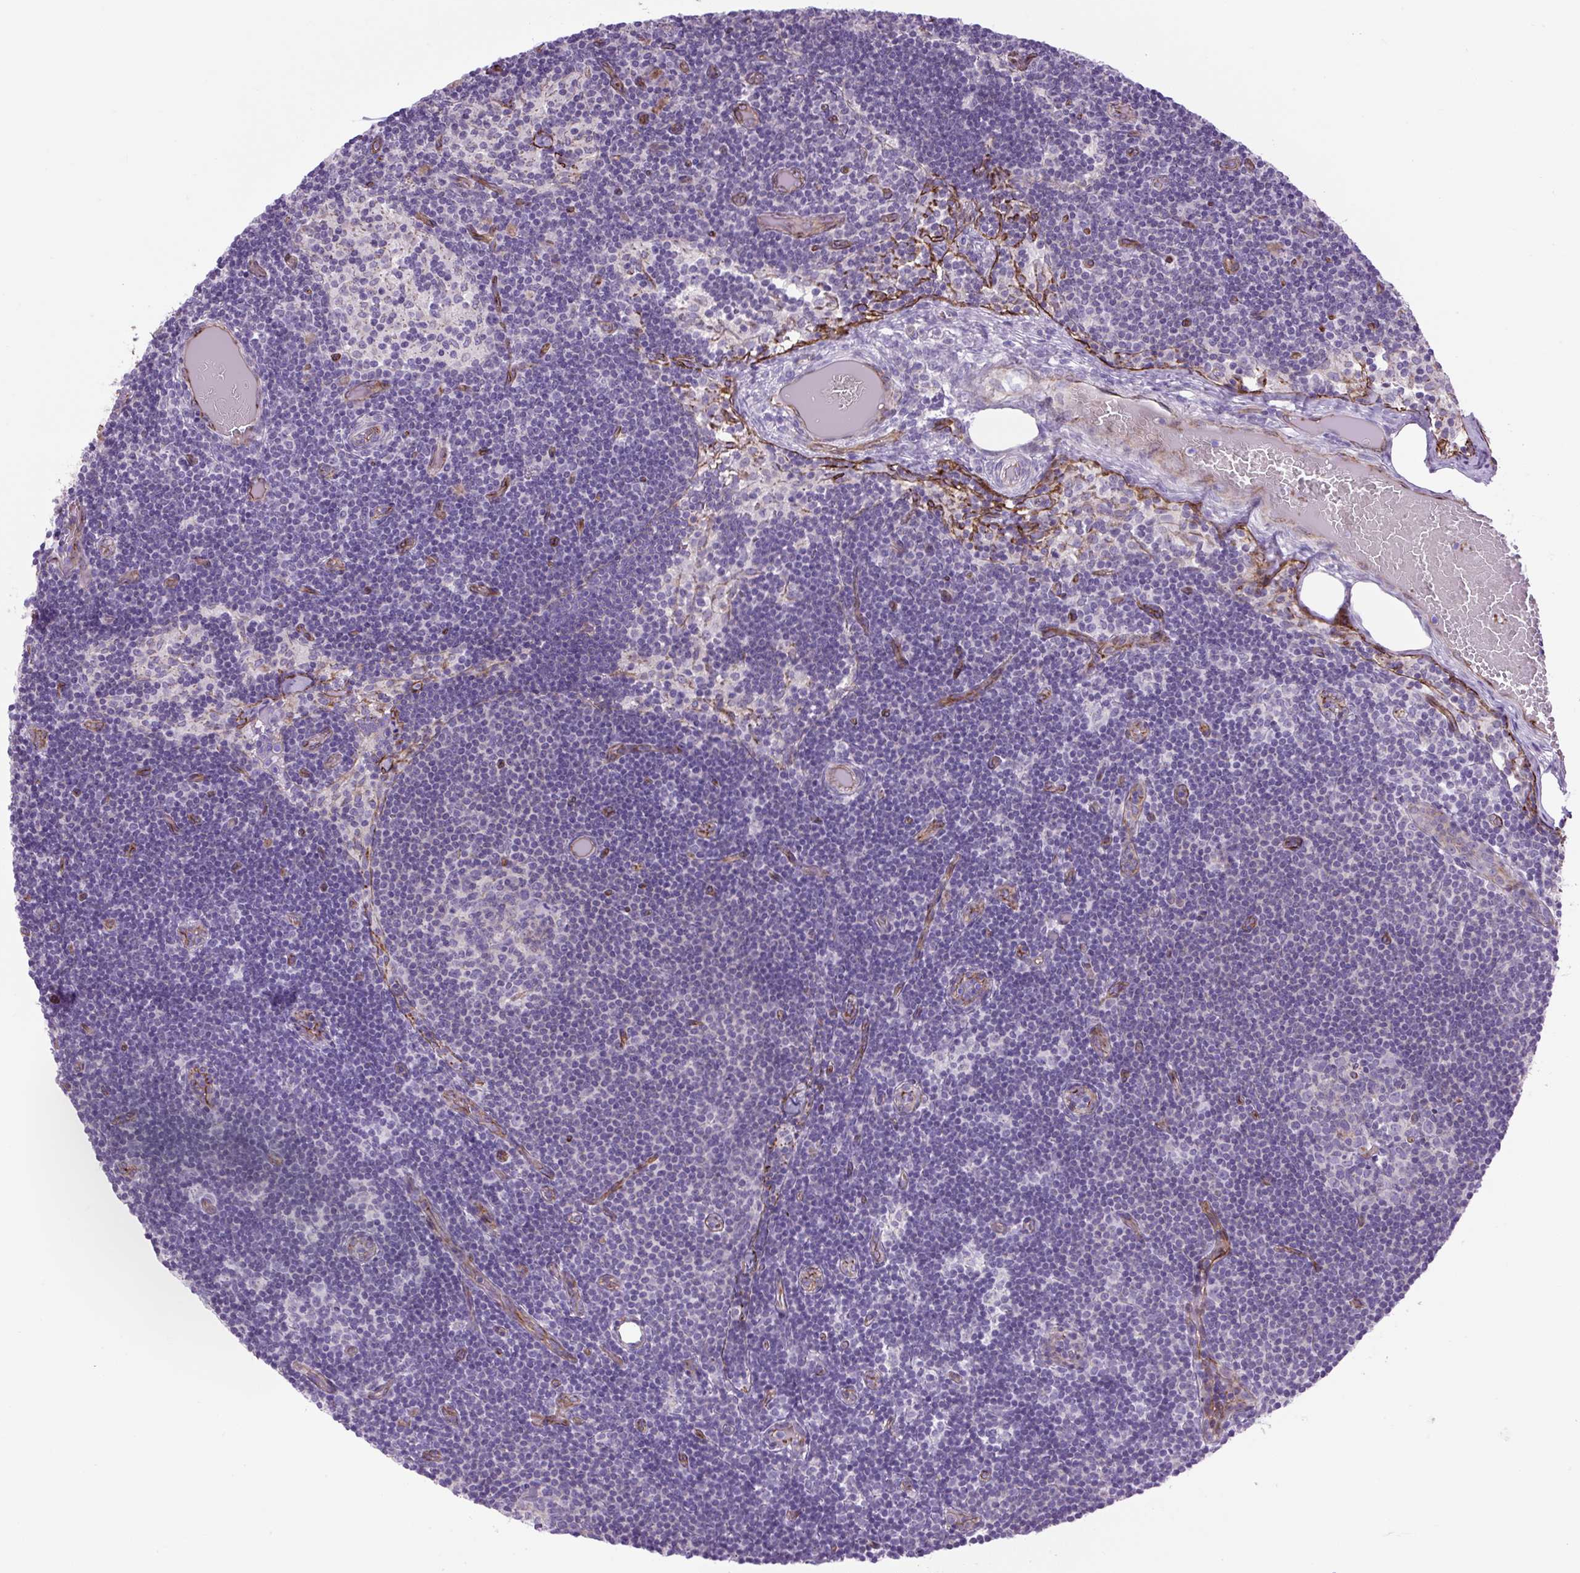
{"staining": {"intensity": "negative", "quantity": "none", "location": "none"}, "tissue": "lymph node", "cell_type": "Germinal center cells", "image_type": "normal", "snomed": [{"axis": "morphology", "description": "Normal tissue, NOS"}, {"axis": "topography", "description": "Lymph node"}], "caption": "IHC photomicrograph of normal lymph node: human lymph node stained with DAB reveals no significant protein expression in germinal center cells. (DAB (3,3'-diaminobenzidine) IHC visualized using brightfield microscopy, high magnification).", "gene": "RNASE10", "patient": {"sex": "female", "age": 31}}